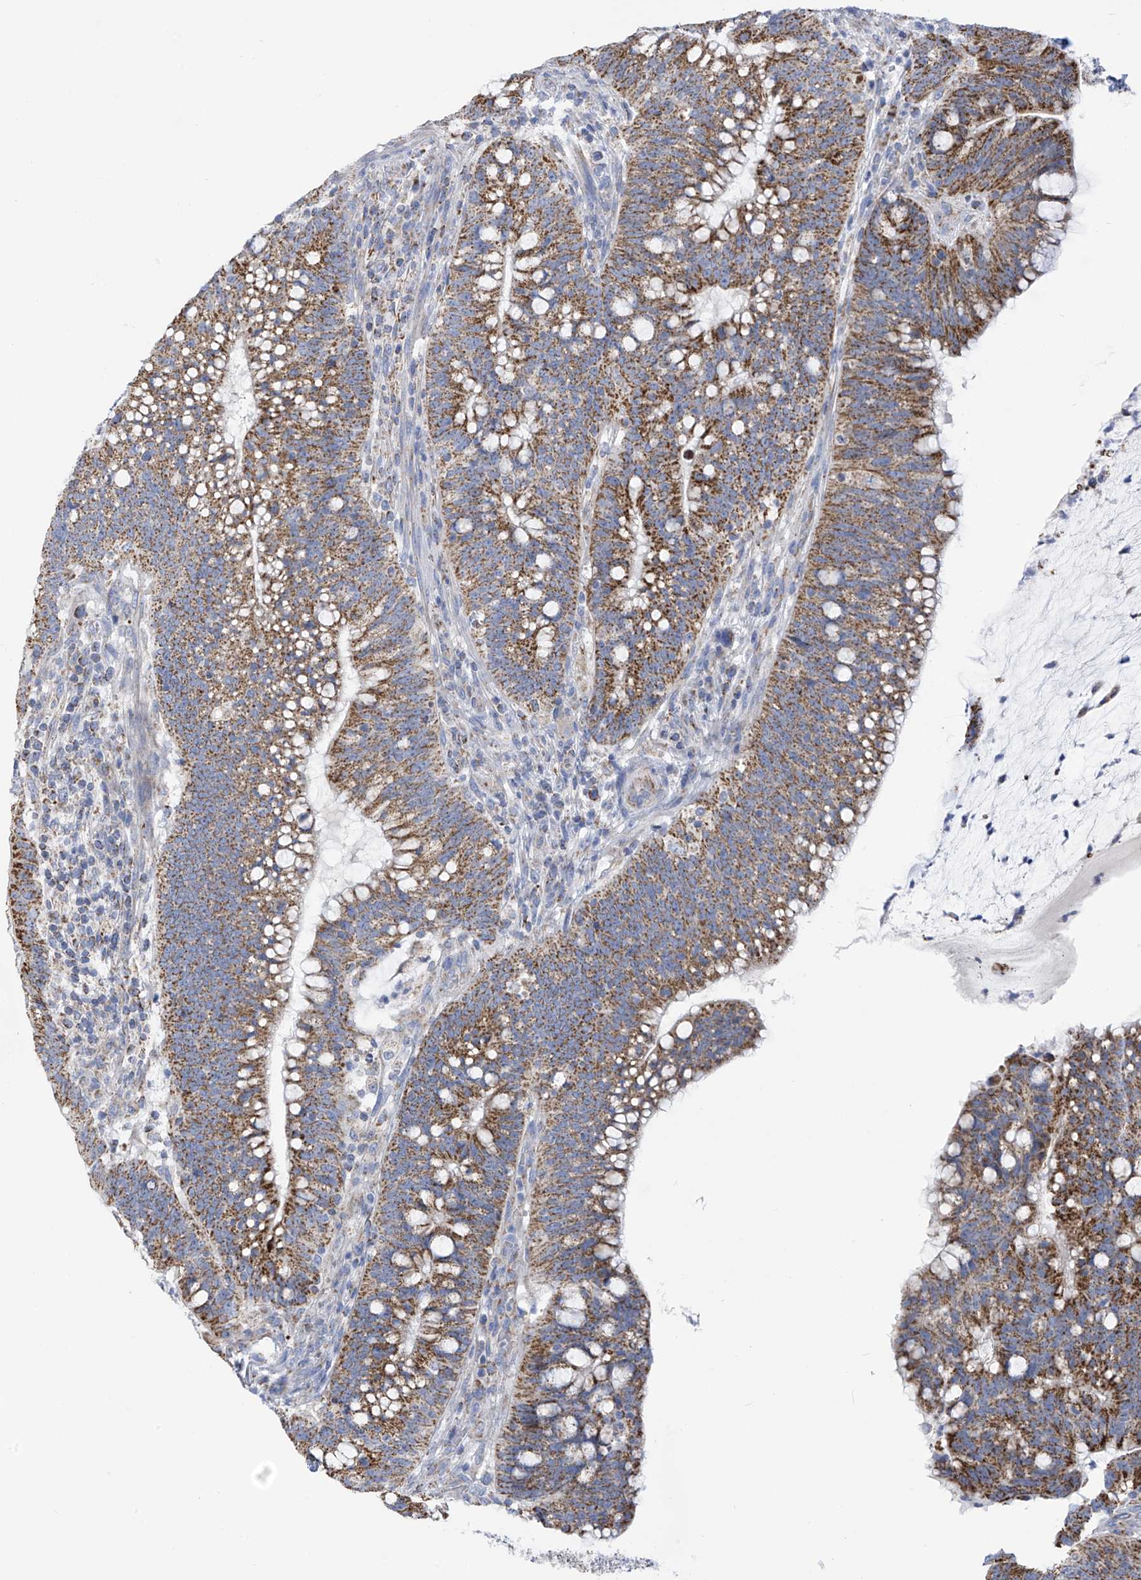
{"staining": {"intensity": "moderate", "quantity": ">75%", "location": "cytoplasmic/membranous"}, "tissue": "colorectal cancer", "cell_type": "Tumor cells", "image_type": "cancer", "snomed": [{"axis": "morphology", "description": "Adenocarcinoma, NOS"}, {"axis": "topography", "description": "Colon"}], "caption": "Moderate cytoplasmic/membranous protein staining is identified in about >75% of tumor cells in colorectal cancer (adenocarcinoma). (Stains: DAB (3,3'-diaminobenzidine) in brown, nuclei in blue, Microscopy: brightfield microscopy at high magnification).", "gene": "PNPT1", "patient": {"sex": "female", "age": 66}}